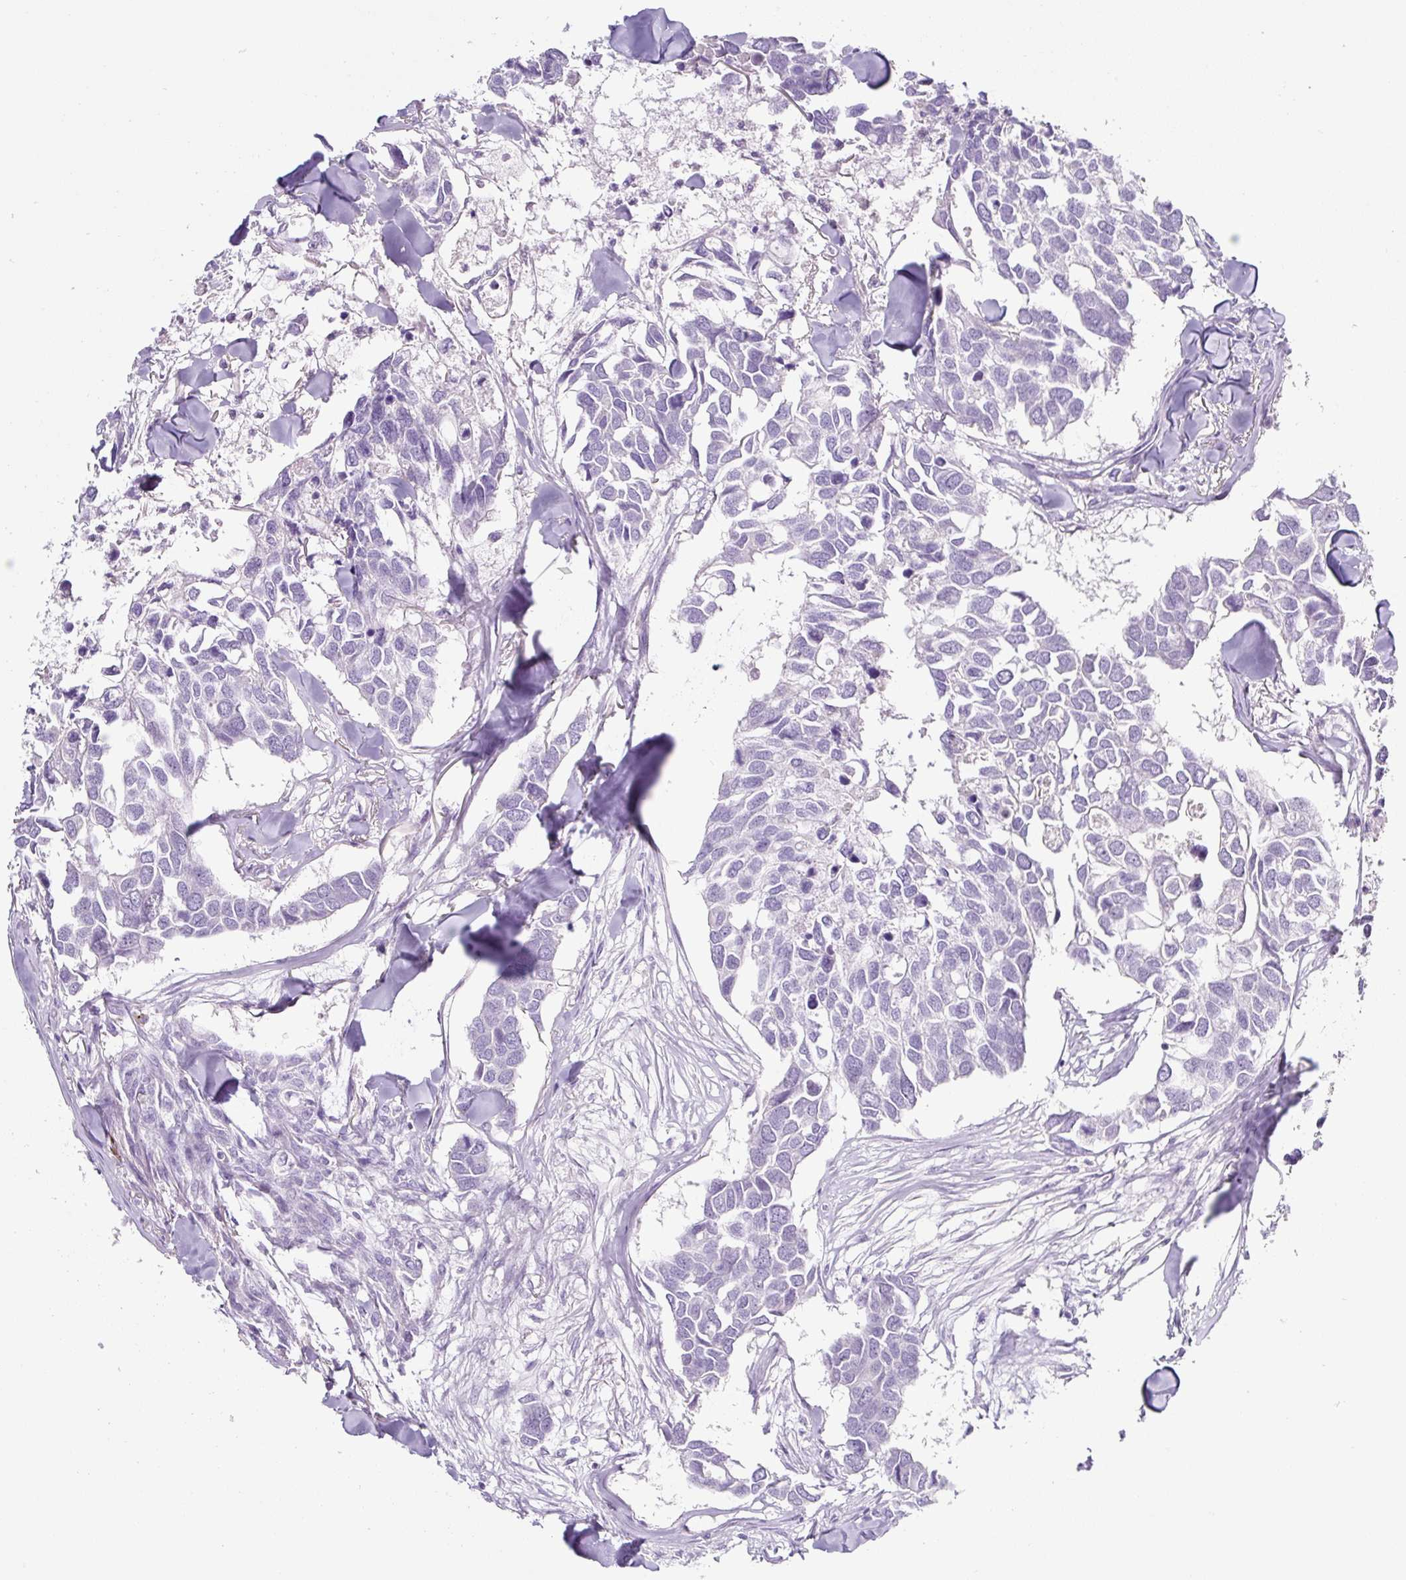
{"staining": {"intensity": "negative", "quantity": "none", "location": "none"}, "tissue": "breast cancer", "cell_type": "Tumor cells", "image_type": "cancer", "snomed": [{"axis": "morphology", "description": "Duct carcinoma"}, {"axis": "topography", "description": "Breast"}], "caption": "DAB (3,3'-diaminobenzidine) immunohistochemical staining of human breast cancer exhibits no significant expression in tumor cells.", "gene": "RNF212B", "patient": {"sex": "female", "age": 83}}